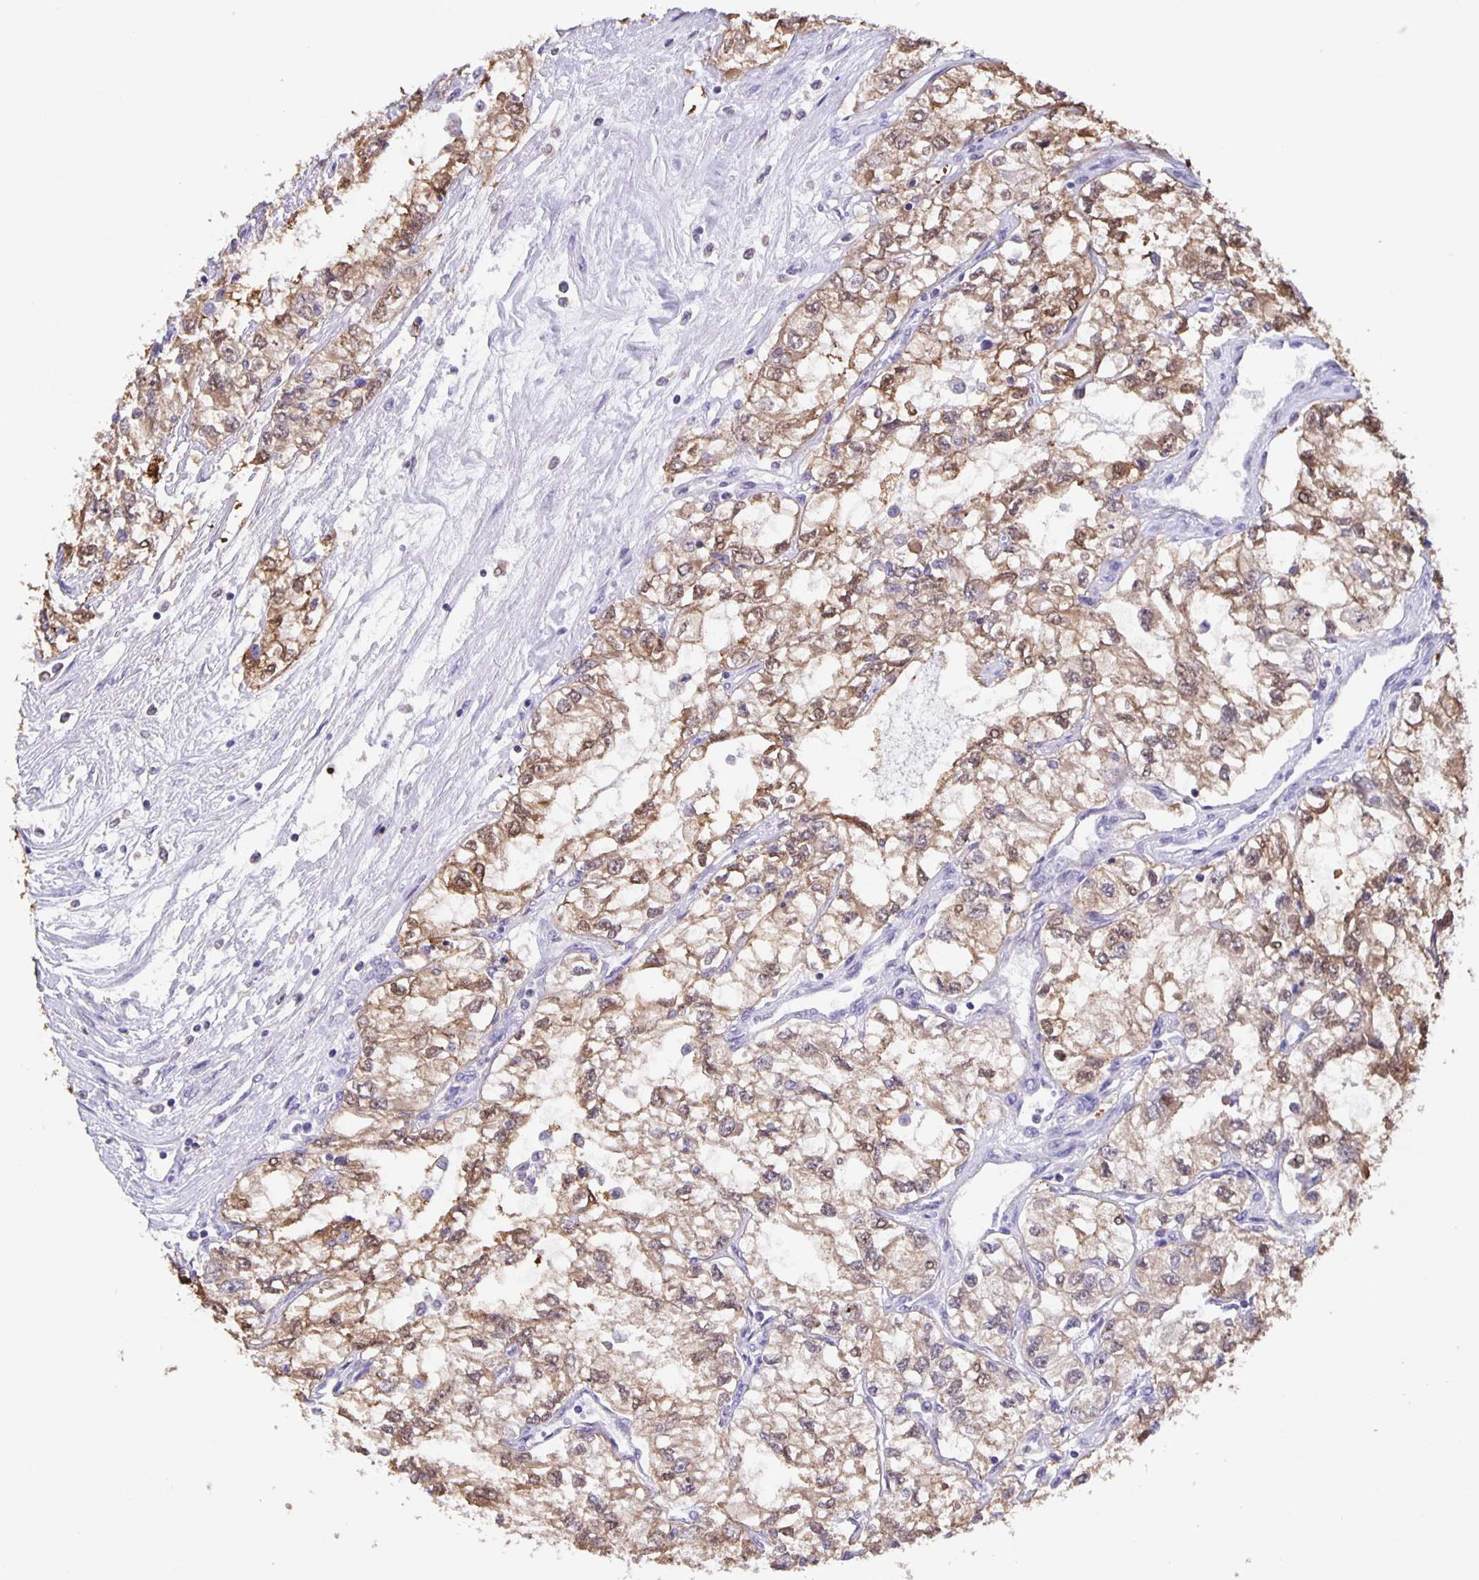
{"staining": {"intensity": "weak", "quantity": ">75%", "location": "cytoplasmic/membranous"}, "tissue": "renal cancer", "cell_type": "Tumor cells", "image_type": "cancer", "snomed": [{"axis": "morphology", "description": "Adenocarcinoma, NOS"}, {"axis": "topography", "description": "Kidney"}], "caption": "Immunohistochemistry (IHC) histopathology image of renal cancer (adenocarcinoma) stained for a protein (brown), which displays low levels of weak cytoplasmic/membranous positivity in approximately >75% of tumor cells.", "gene": "MARCHF6", "patient": {"sex": "female", "age": 59}}